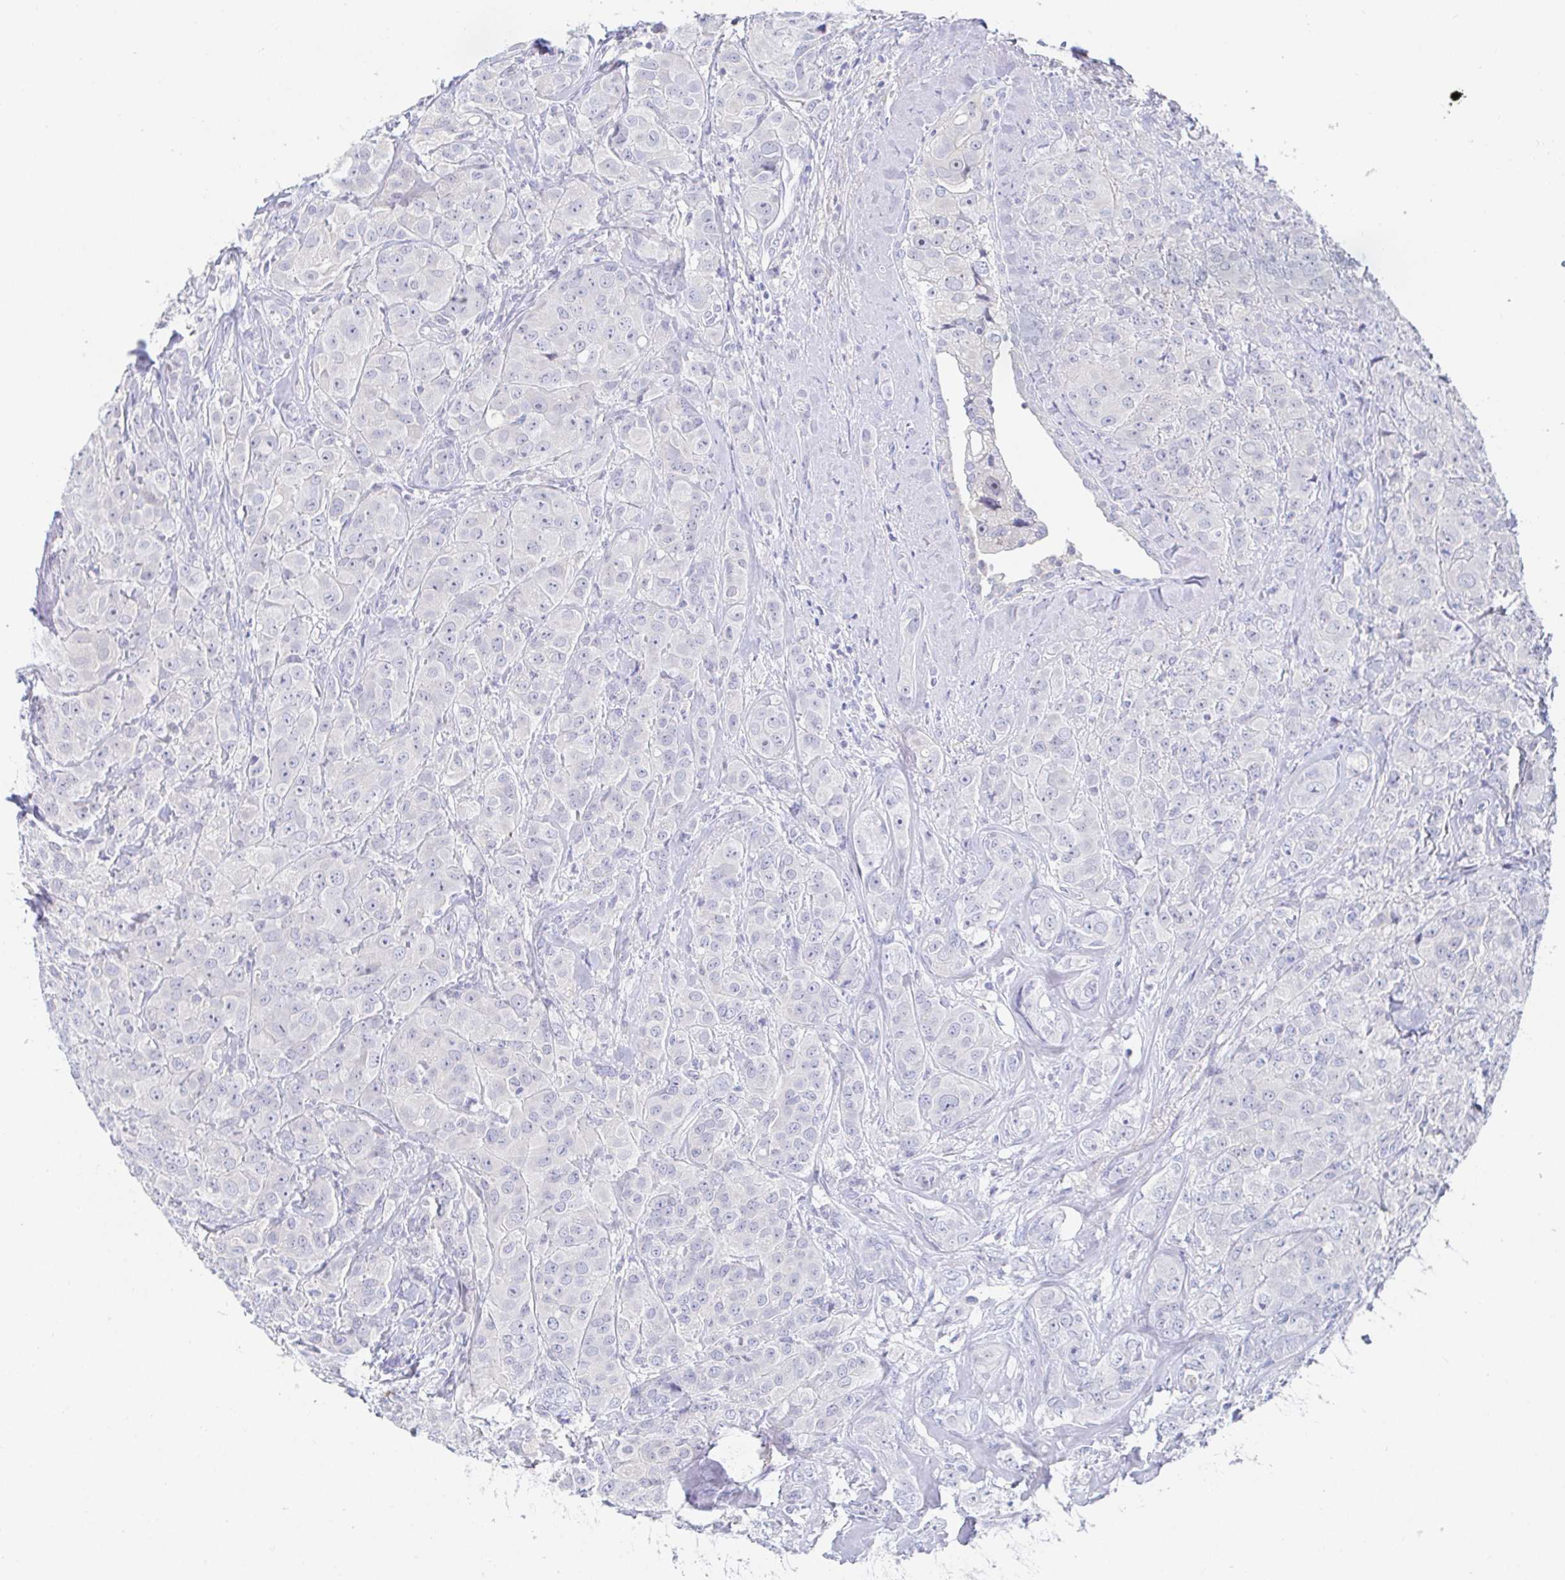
{"staining": {"intensity": "negative", "quantity": "none", "location": "none"}, "tissue": "breast cancer", "cell_type": "Tumor cells", "image_type": "cancer", "snomed": [{"axis": "morphology", "description": "Normal tissue, NOS"}, {"axis": "morphology", "description": "Duct carcinoma"}, {"axis": "topography", "description": "Breast"}], "caption": "A micrograph of breast invasive ductal carcinoma stained for a protein shows no brown staining in tumor cells.", "gene": "PDE6B", "patient": {"sex": "female", "age": 43}}